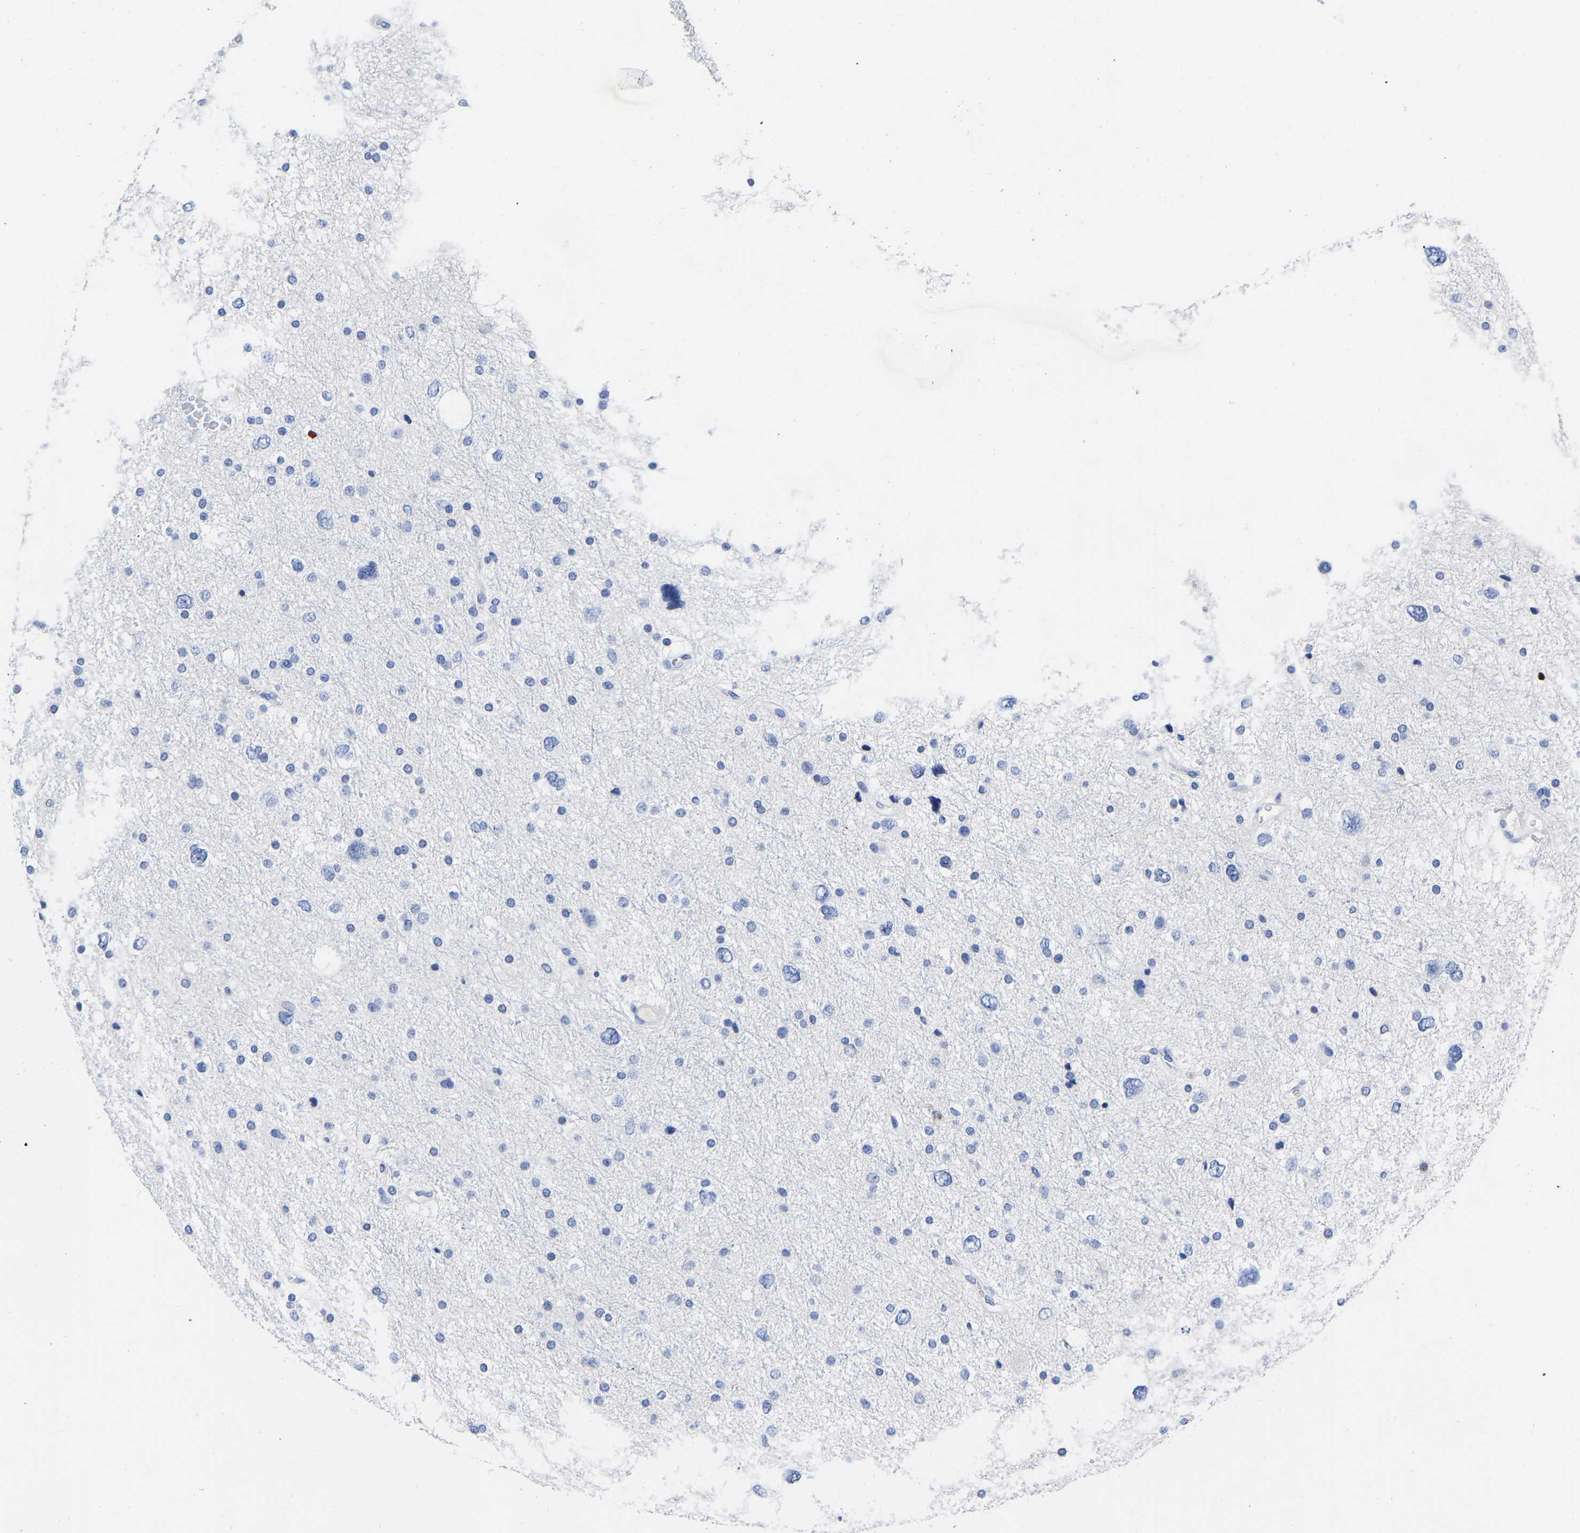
{"staining": {"intensity": "negative", "quantity": "none", "location": "none"}, "tissue": "glioma", "cell_type": "Tumor cells", "image_type": "cancer", "snomed": [{"axis": "morphology", "description": "Glioma, malignant, Low grade"}, {"axis": "topography", "description": "Brain"}], "caption": "Protein analysis of low-grade glioma (malignant) reveals no significant positivity in tumor cells.", "gene": "GPA33", "patient": {"sex": "female", "age": 37}}